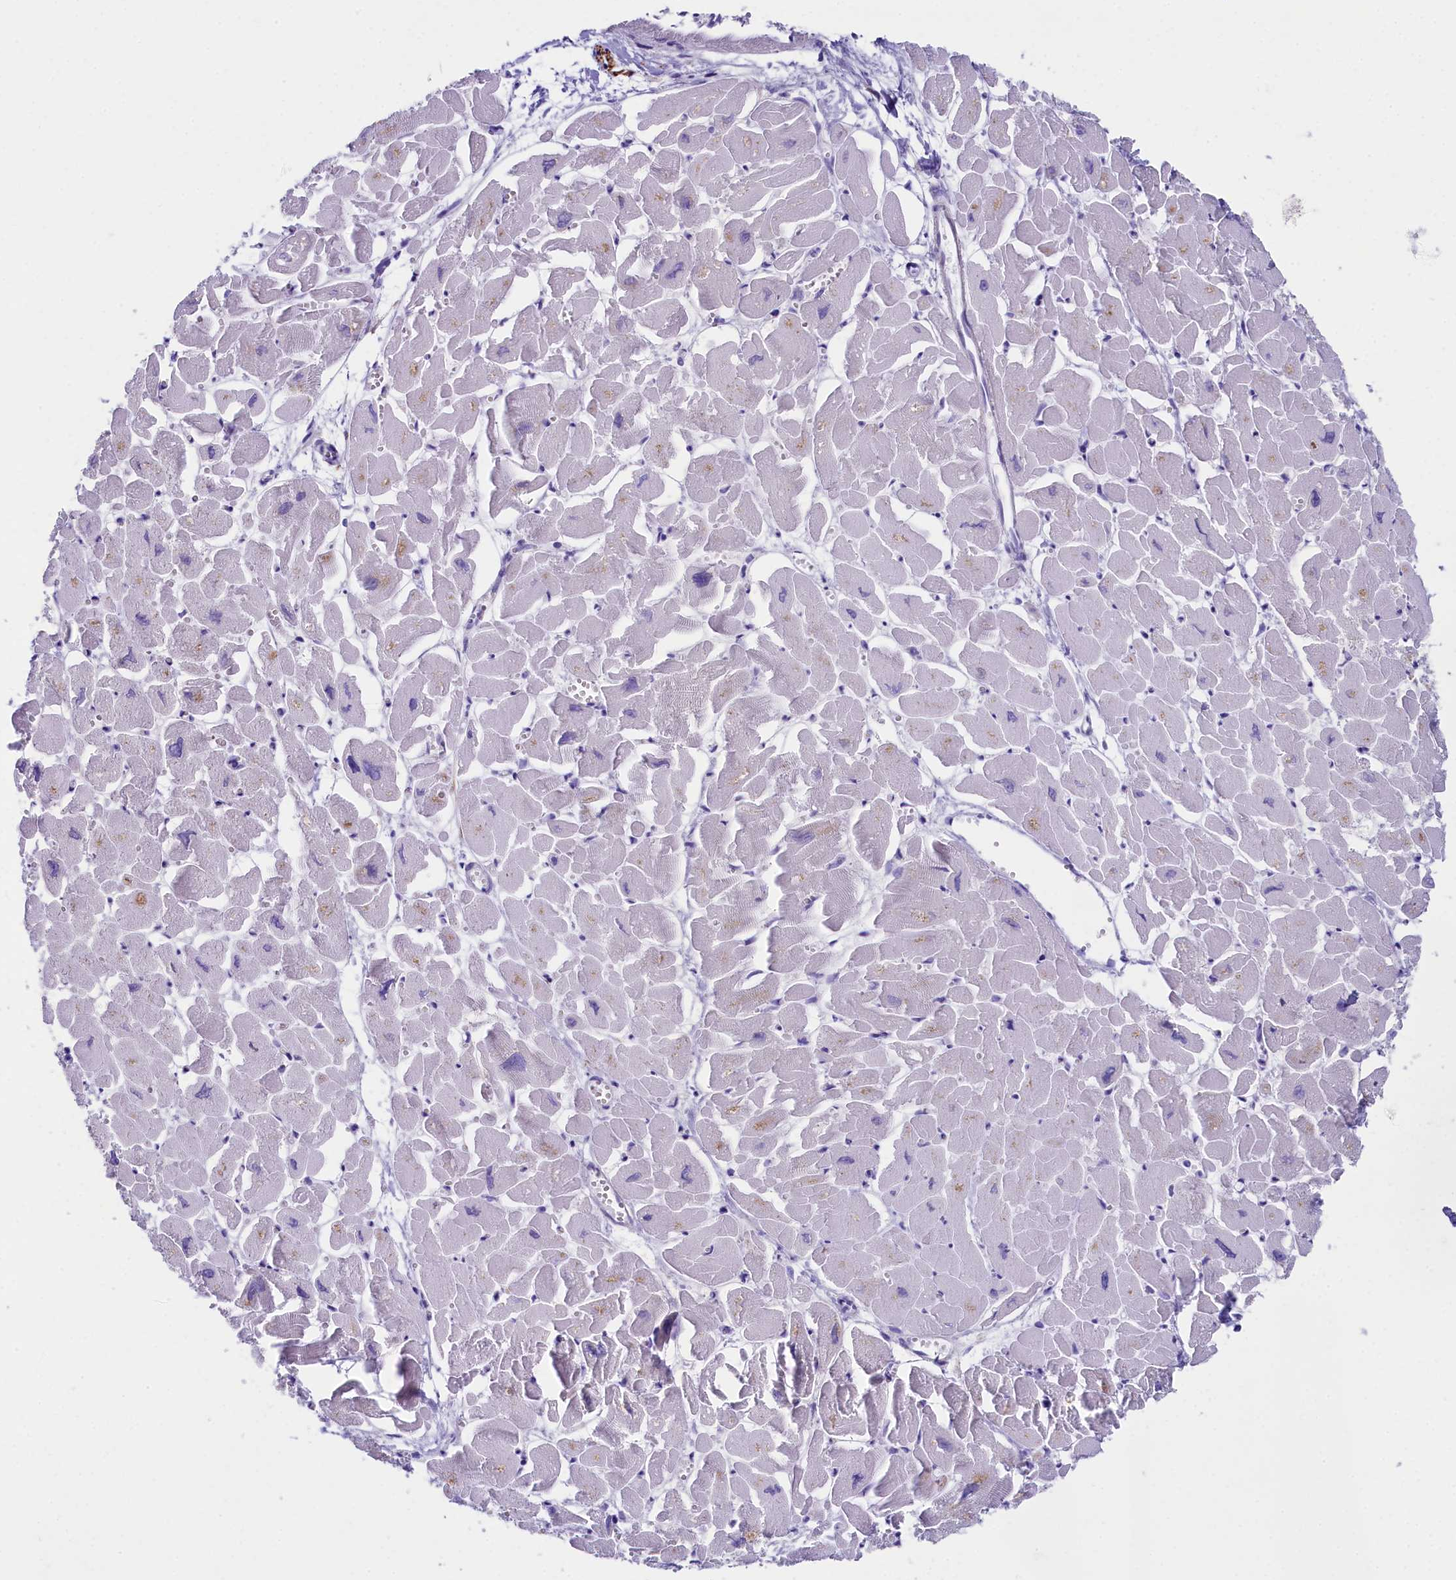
{"staining": {"intensity": "weak", "quantity": "<25%", "location": "cytoplasmic/membranous"}, "tissue": "heart muscle", "cell_type": "Cardiomyocytes", "image_type": "normal", "snomed": [{"axis": "morphology", "description": "Normal tissue, NOS"}, {"axis": "topography", "description": "Heart"}], "caption": "Human heart muscle stained for a protein using IHC shows no positivity in cardiomyocytes.", "gene": "SKIDA1", "patient": {"sex": "male", "age": 54}}